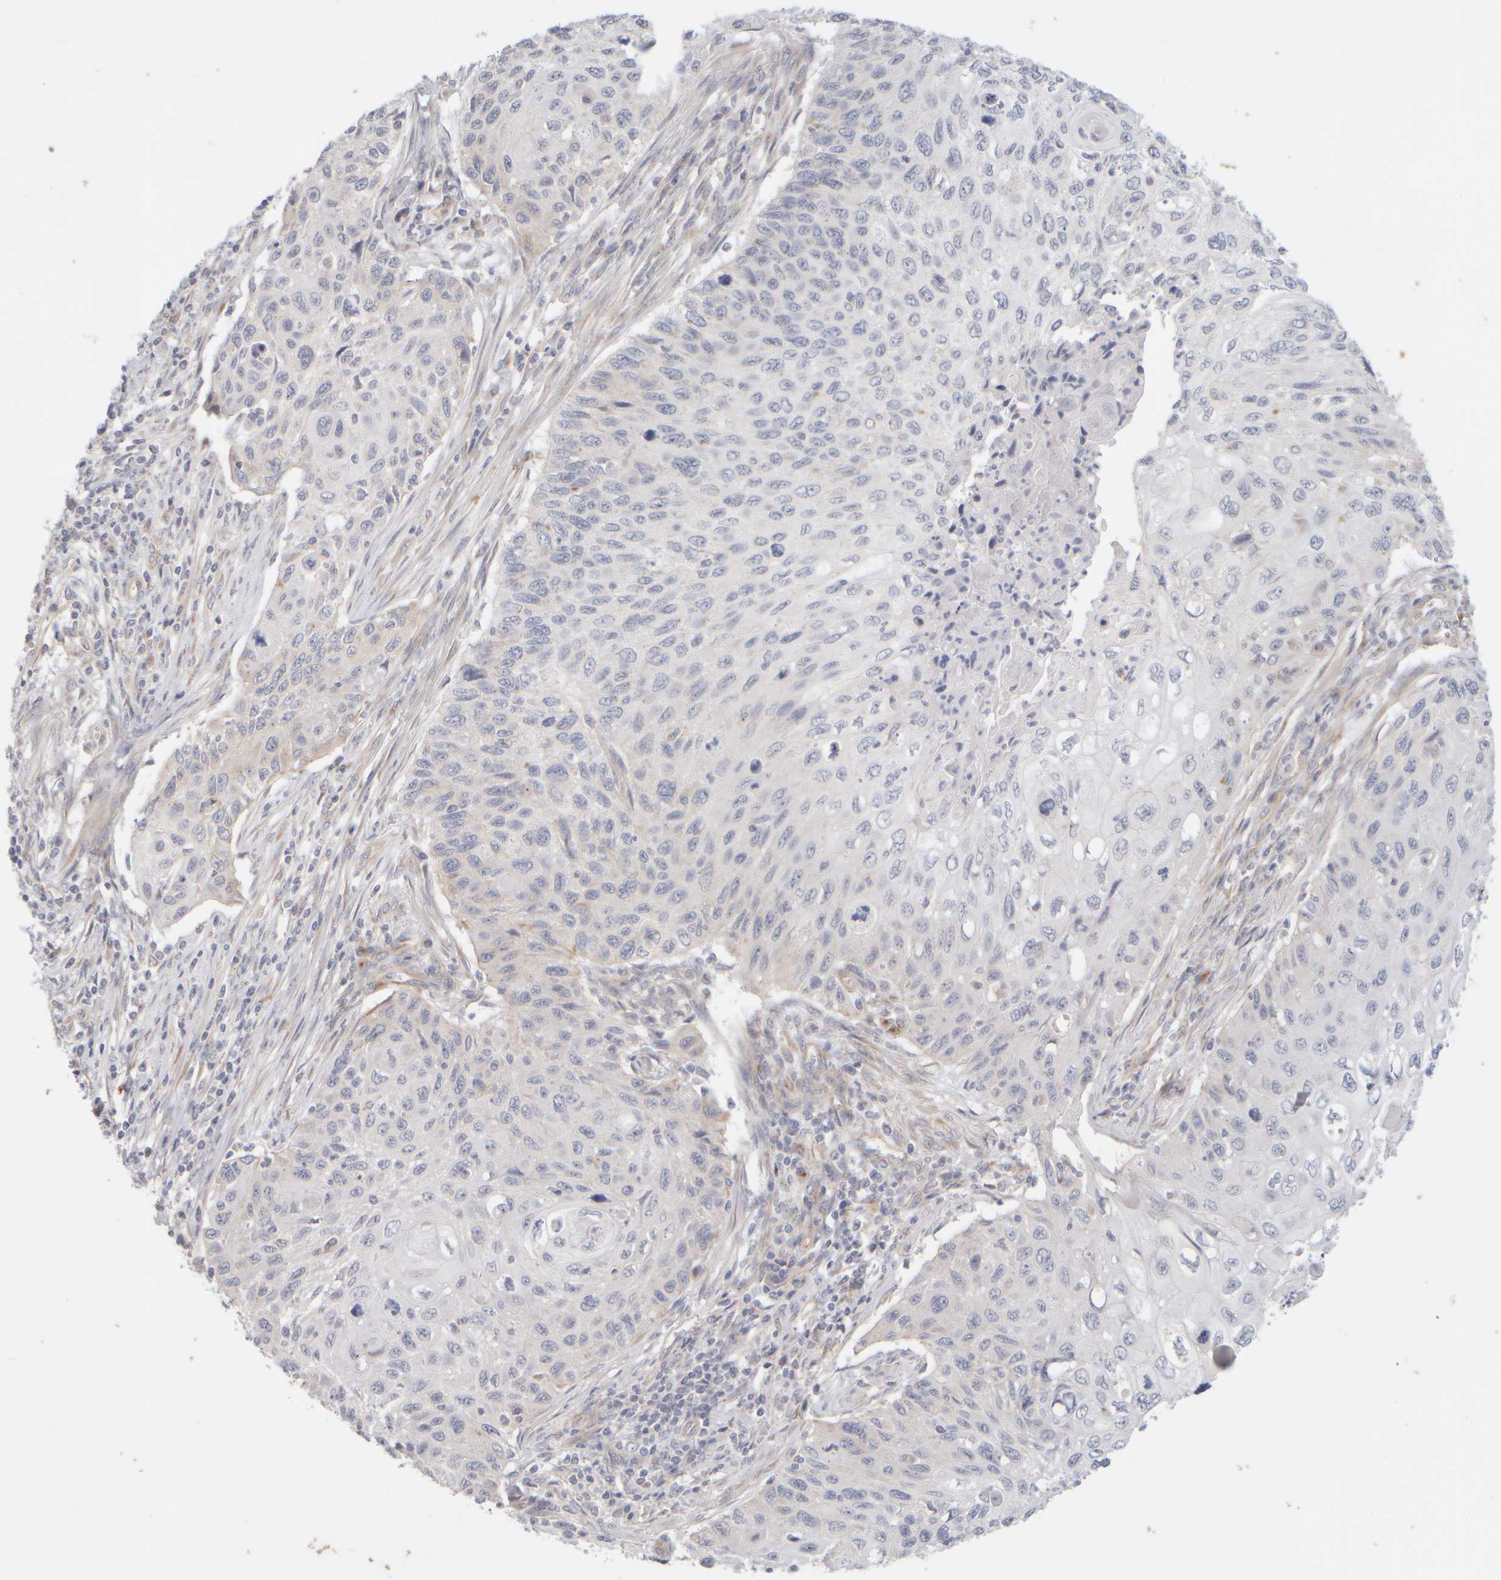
{"staining": {"intensity": "negative", "quantity": "none", "location": "none"}, "tissue": "cervical cancer", "cell_type": "Tumor cells", "image_type": "cancer", "snomed": [{"axis": "morphology", "description": "Squamous cell carcinoma, NOS"}, {"axis": "topography", "description": "Cervix"}], "caption": "DAB immunohistochemical staining of cervical squamous cell carcinoma demonstrates no significant positivity in tumor cells. (DAB (3,3'-diaminobenzidine) IHC with hematoxylin counter stain).", "gene": "GOPC", "patient": {"sex": "female", "age": 70}}